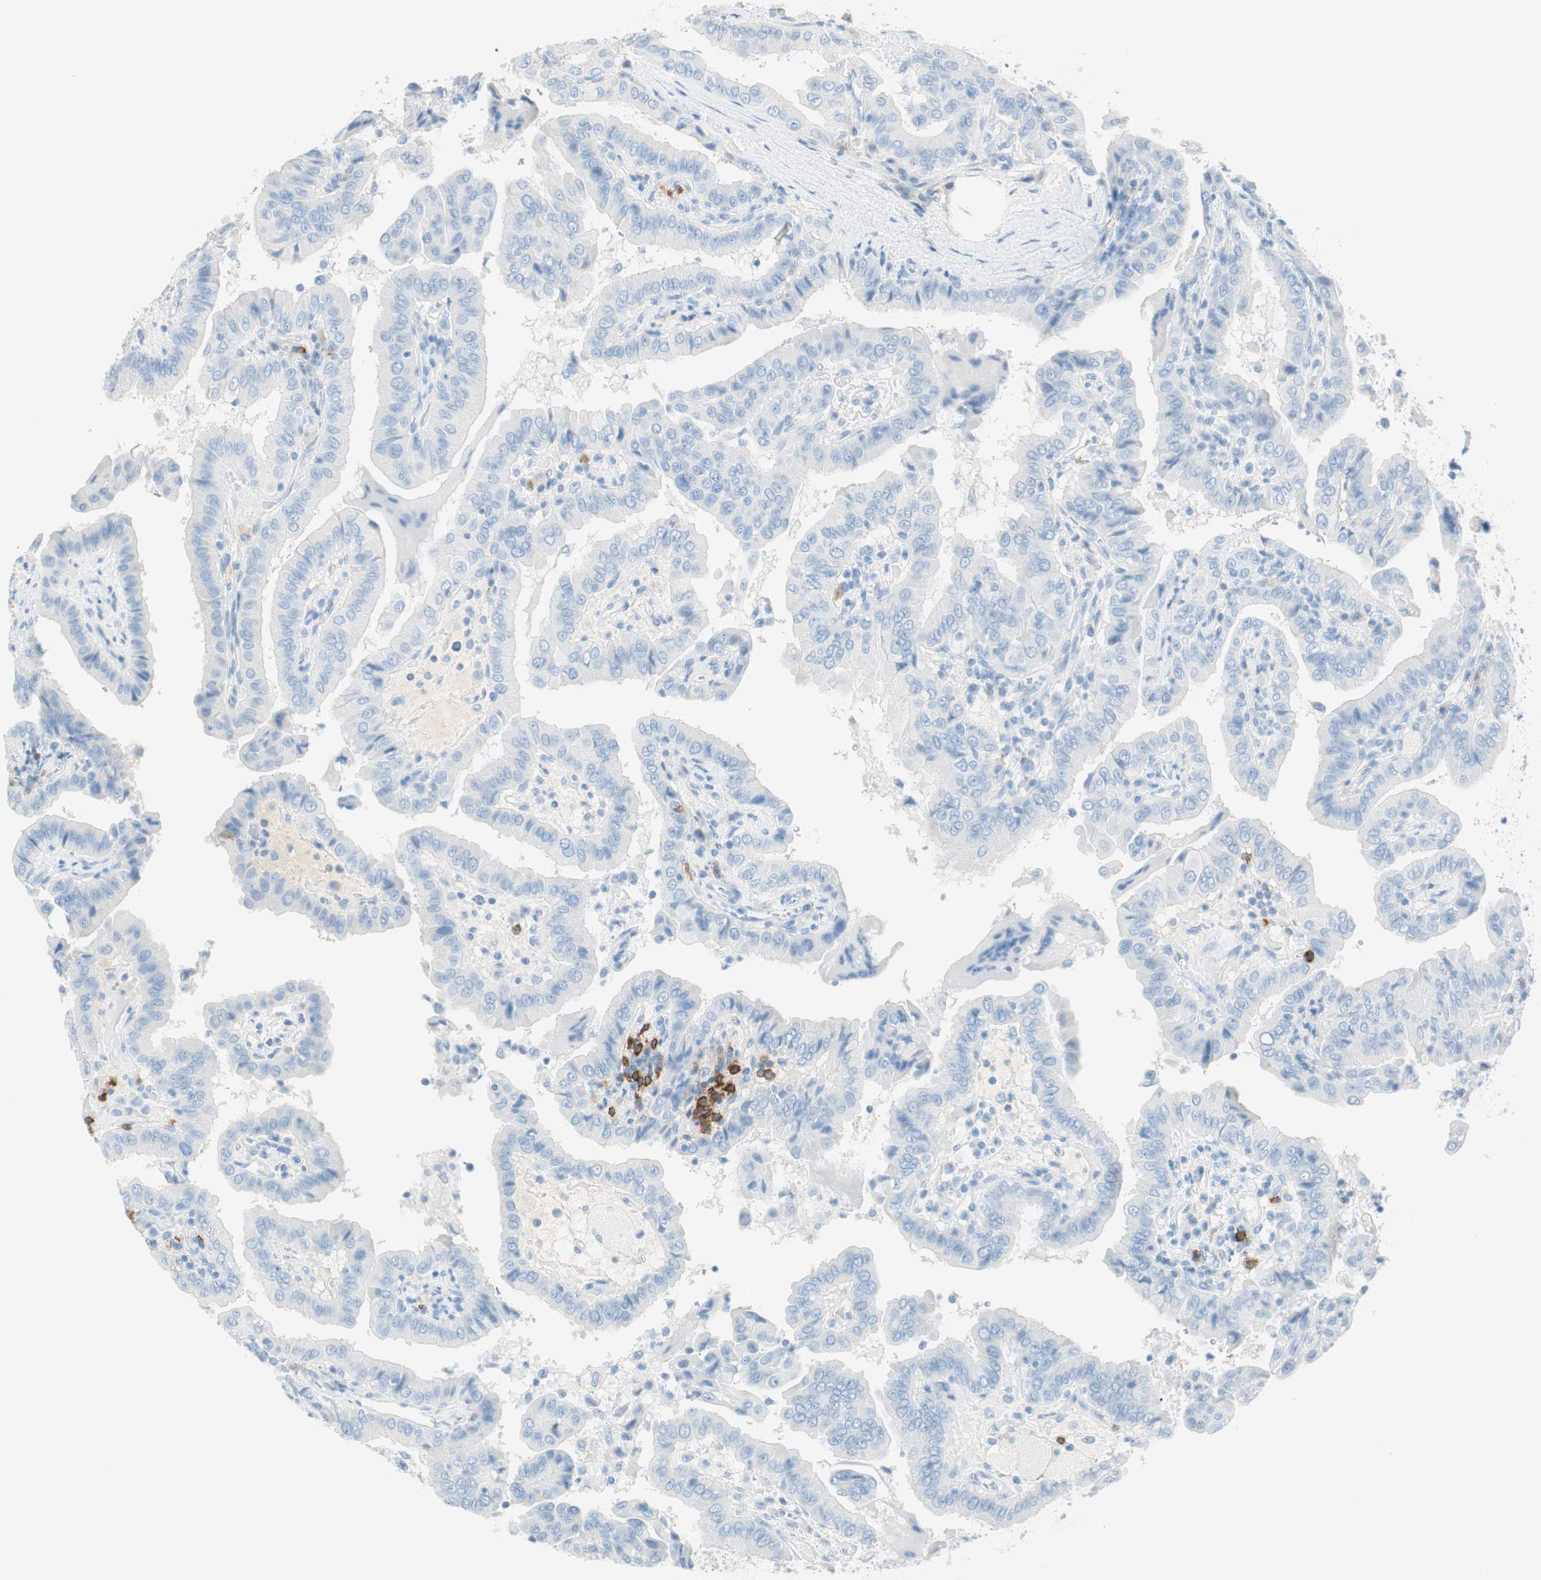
{"staining": {"intensity": "negative", "quantity": "none", "location": "none"}, "tissue": "thyroid cancer", "cell_type": "Tumor cells", "image_type": "cancer", "snomed": [{"axis": "morphology", "description": "Papillary adenocarcinoma, NOS"}, {"axis": "topography", "description": "Thyroid gland"}], "caption": "A high-resolution image shows immunohistochemistry staining of thyroid cancer (papillary adenocarcinoma), which shows no significant positivity in tumor cells.", "gene": "TNFRSF13C", "patient": {"sex": "male", "age": 33}}